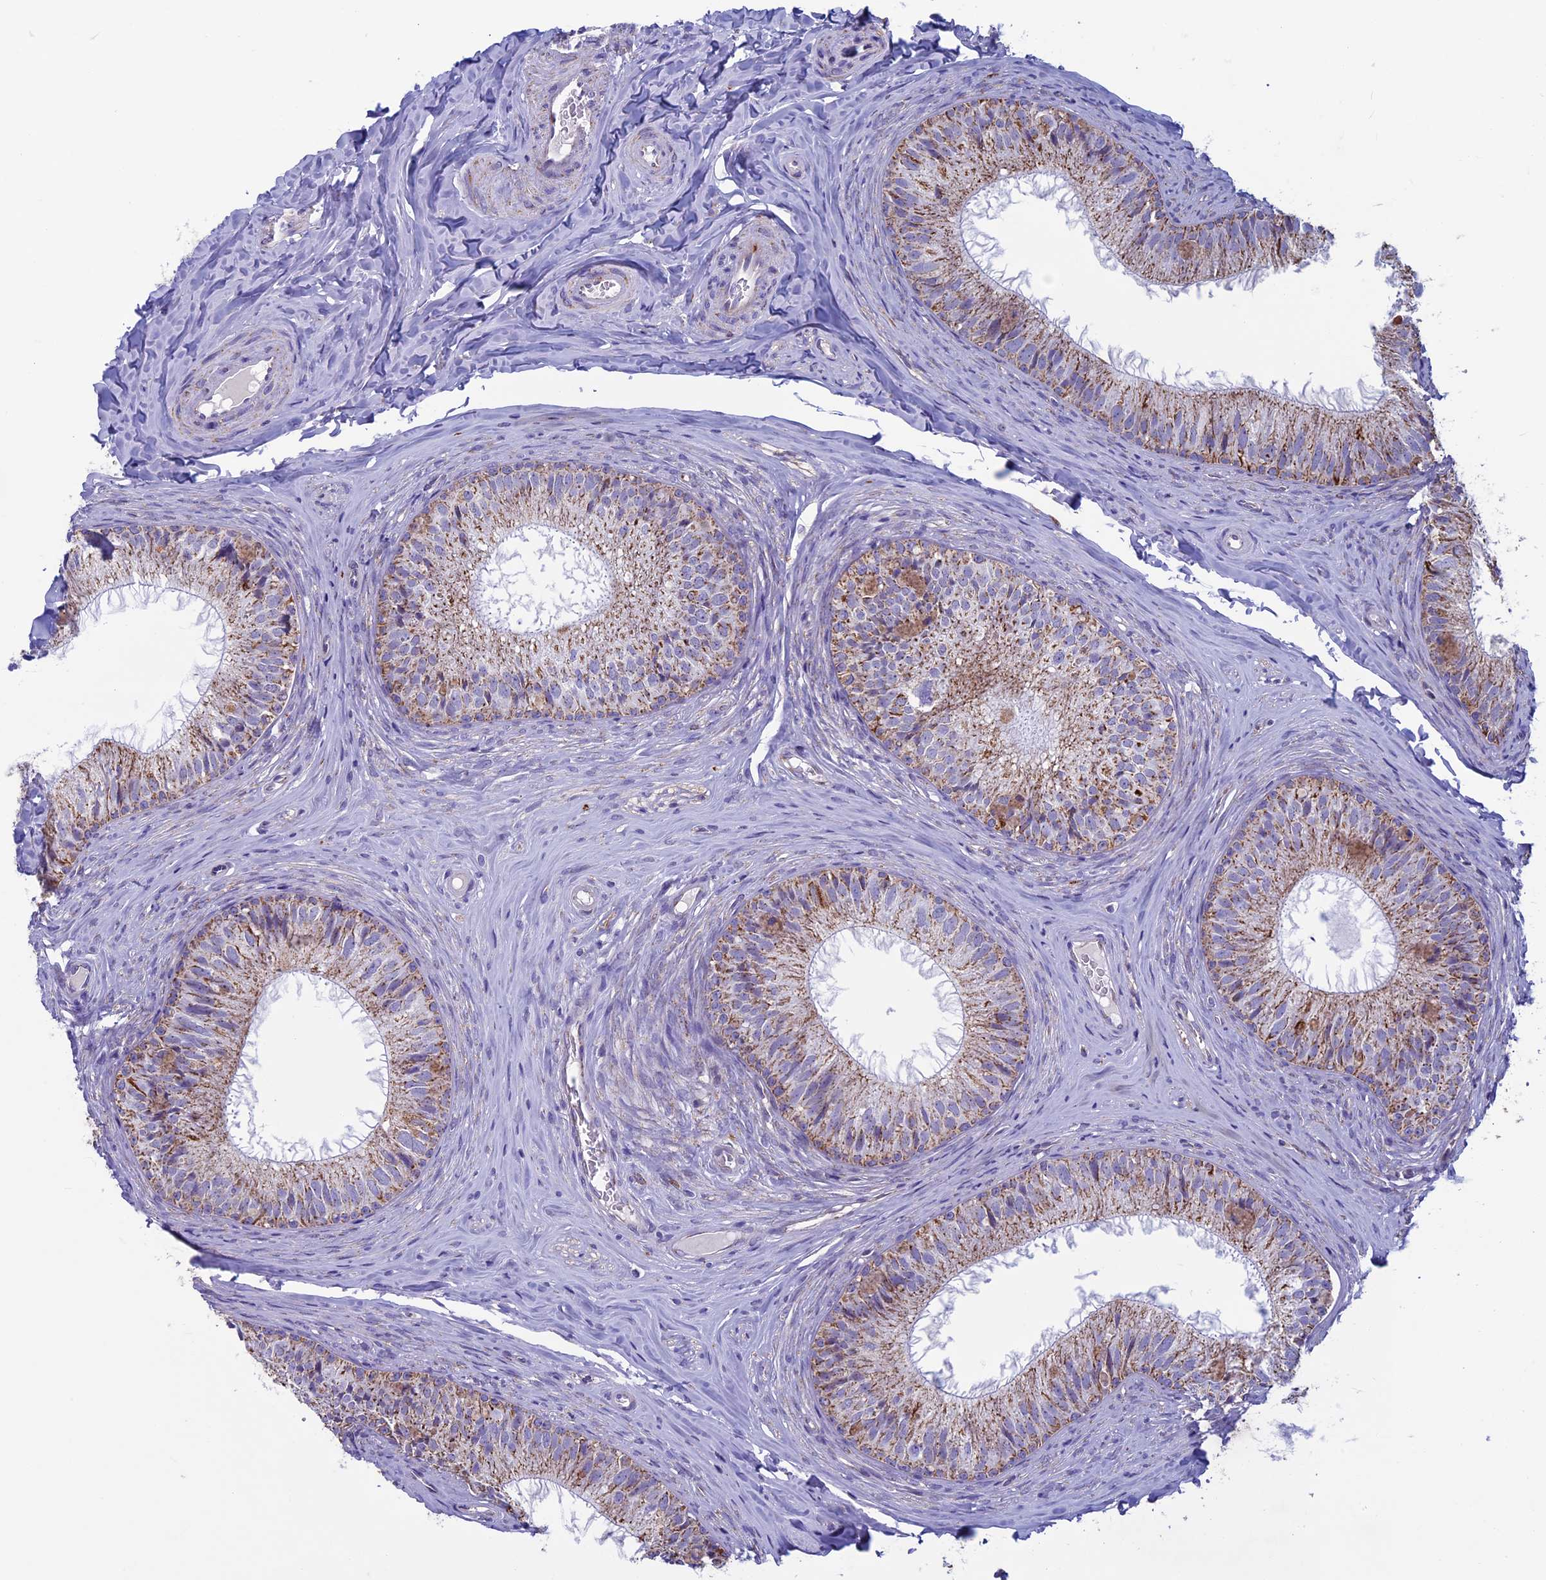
{"staining": {"intensity": "moderate", "quantity": "25%-75%", "location": "cytoplasmic/membranous"}, "tissue": "epididymis", "cell_type": "Glandular cells", "image_type": "normal", "snomed": [{"axis": "morphology", "description": "Normal tissue, NOS"}, {"axis": "topography", "description": "Epididymis"}], "caption": "About 25%-75% of glandular cells in benign epididymis exhibit moderate cytoplasmic/membranous protein positivity as visualized by brown immunohistochemical staining.", "gene": "MFSD12", "patient": {"sex": "male", "age": 34}}